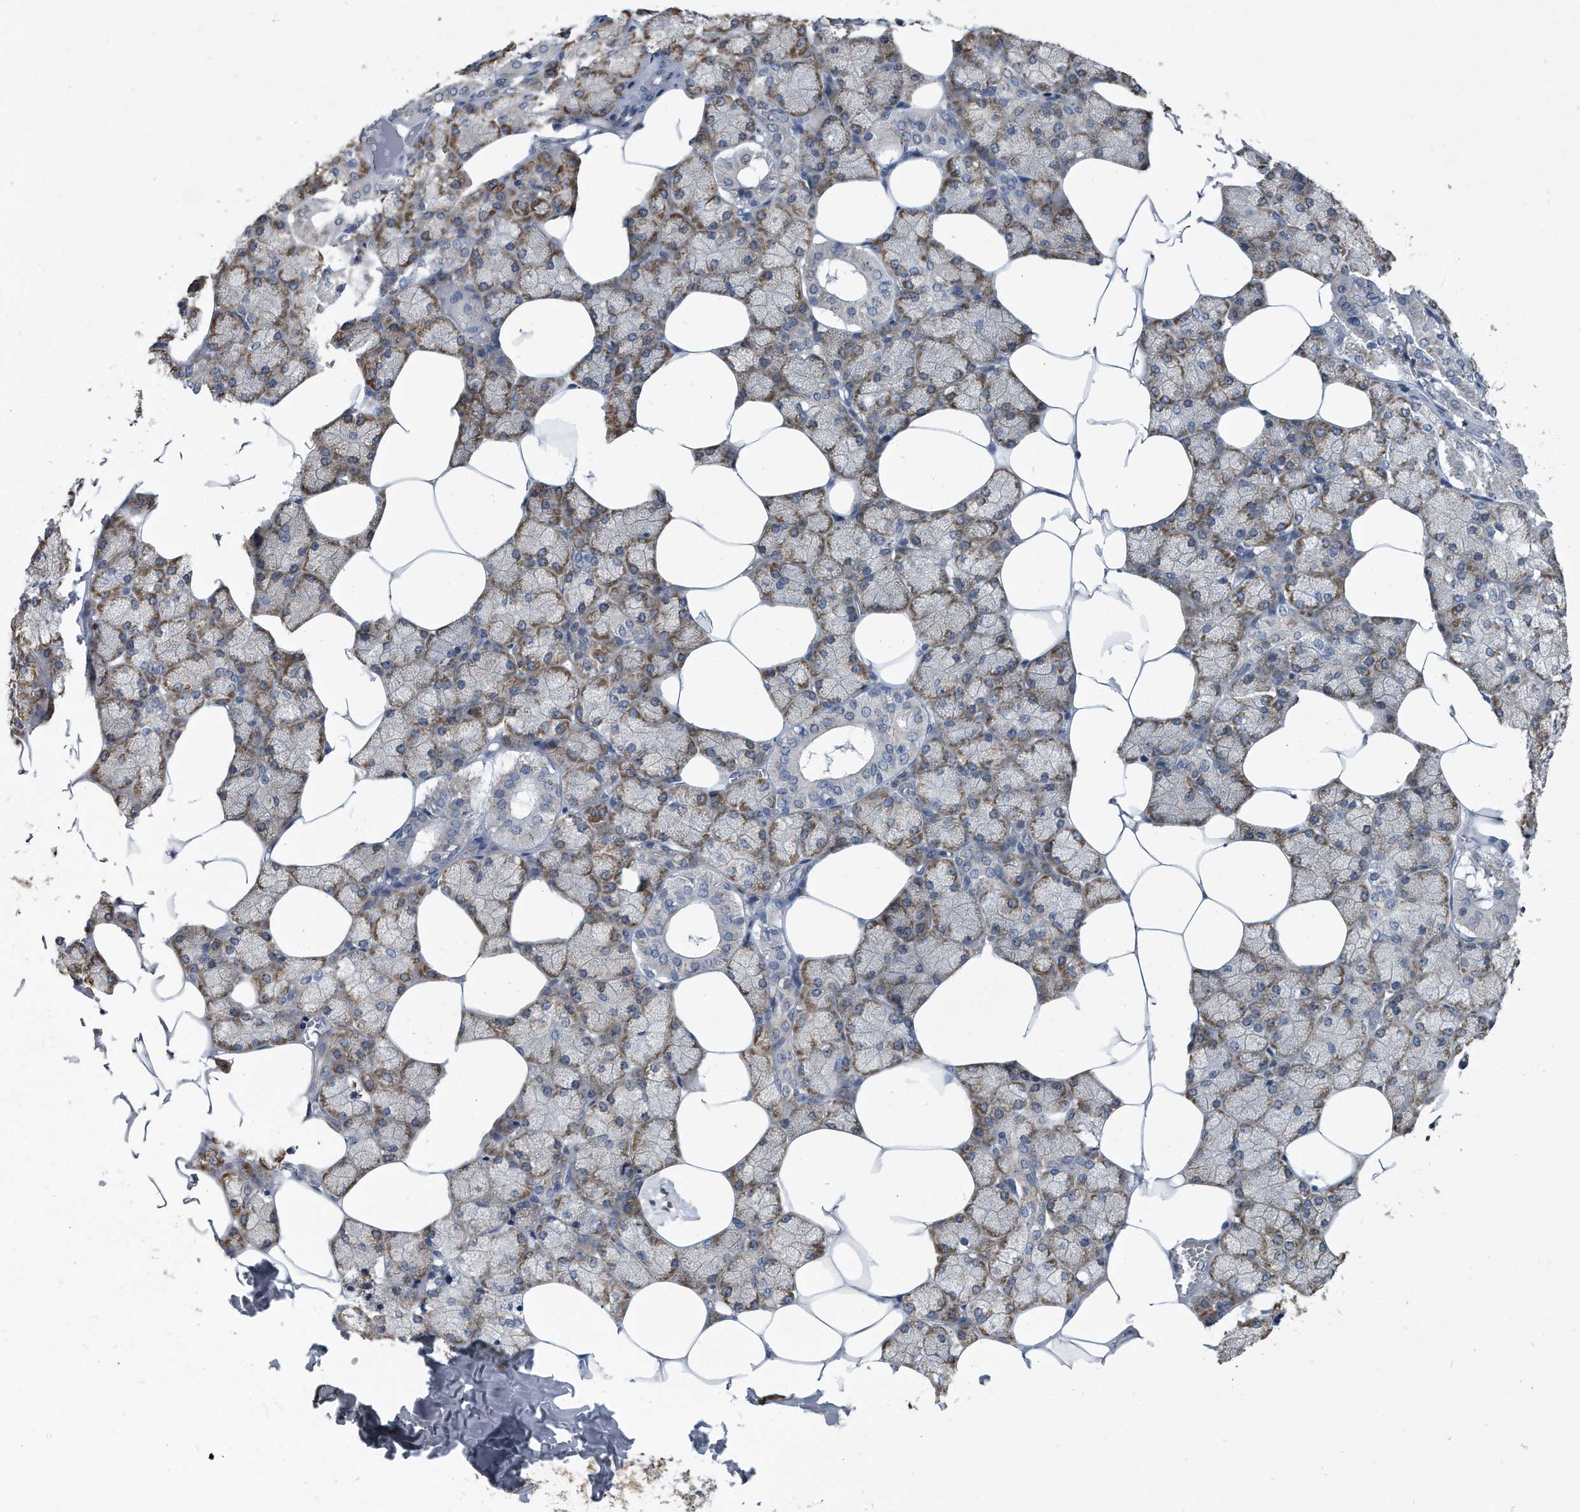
{"staining": {"intensity": "strong", "quantity": "25%-75%", "location": "cytoplasmic/membranous"}, "tissue": "salivary gland", "cell_type": "Glandular cells", "image_type": "normal", "snomed": [{"axis": "morphology", "description": "Normal tissue, NOS"}, {"axis": "topography", "description": "Salivary gland"}], "caption": "A histopathology image of salivary gland stained for a protein shows strong cytoplasmic/membranous brown staining in glandular cells. The staining was performed using DAB (3,3'-diaminobenzidine), with brown indicating positive protein expression. Nuclei are stained blue with hematoxylin.", "gene": "CCDC47", "patient": {"sex": "male", "age": 62}}